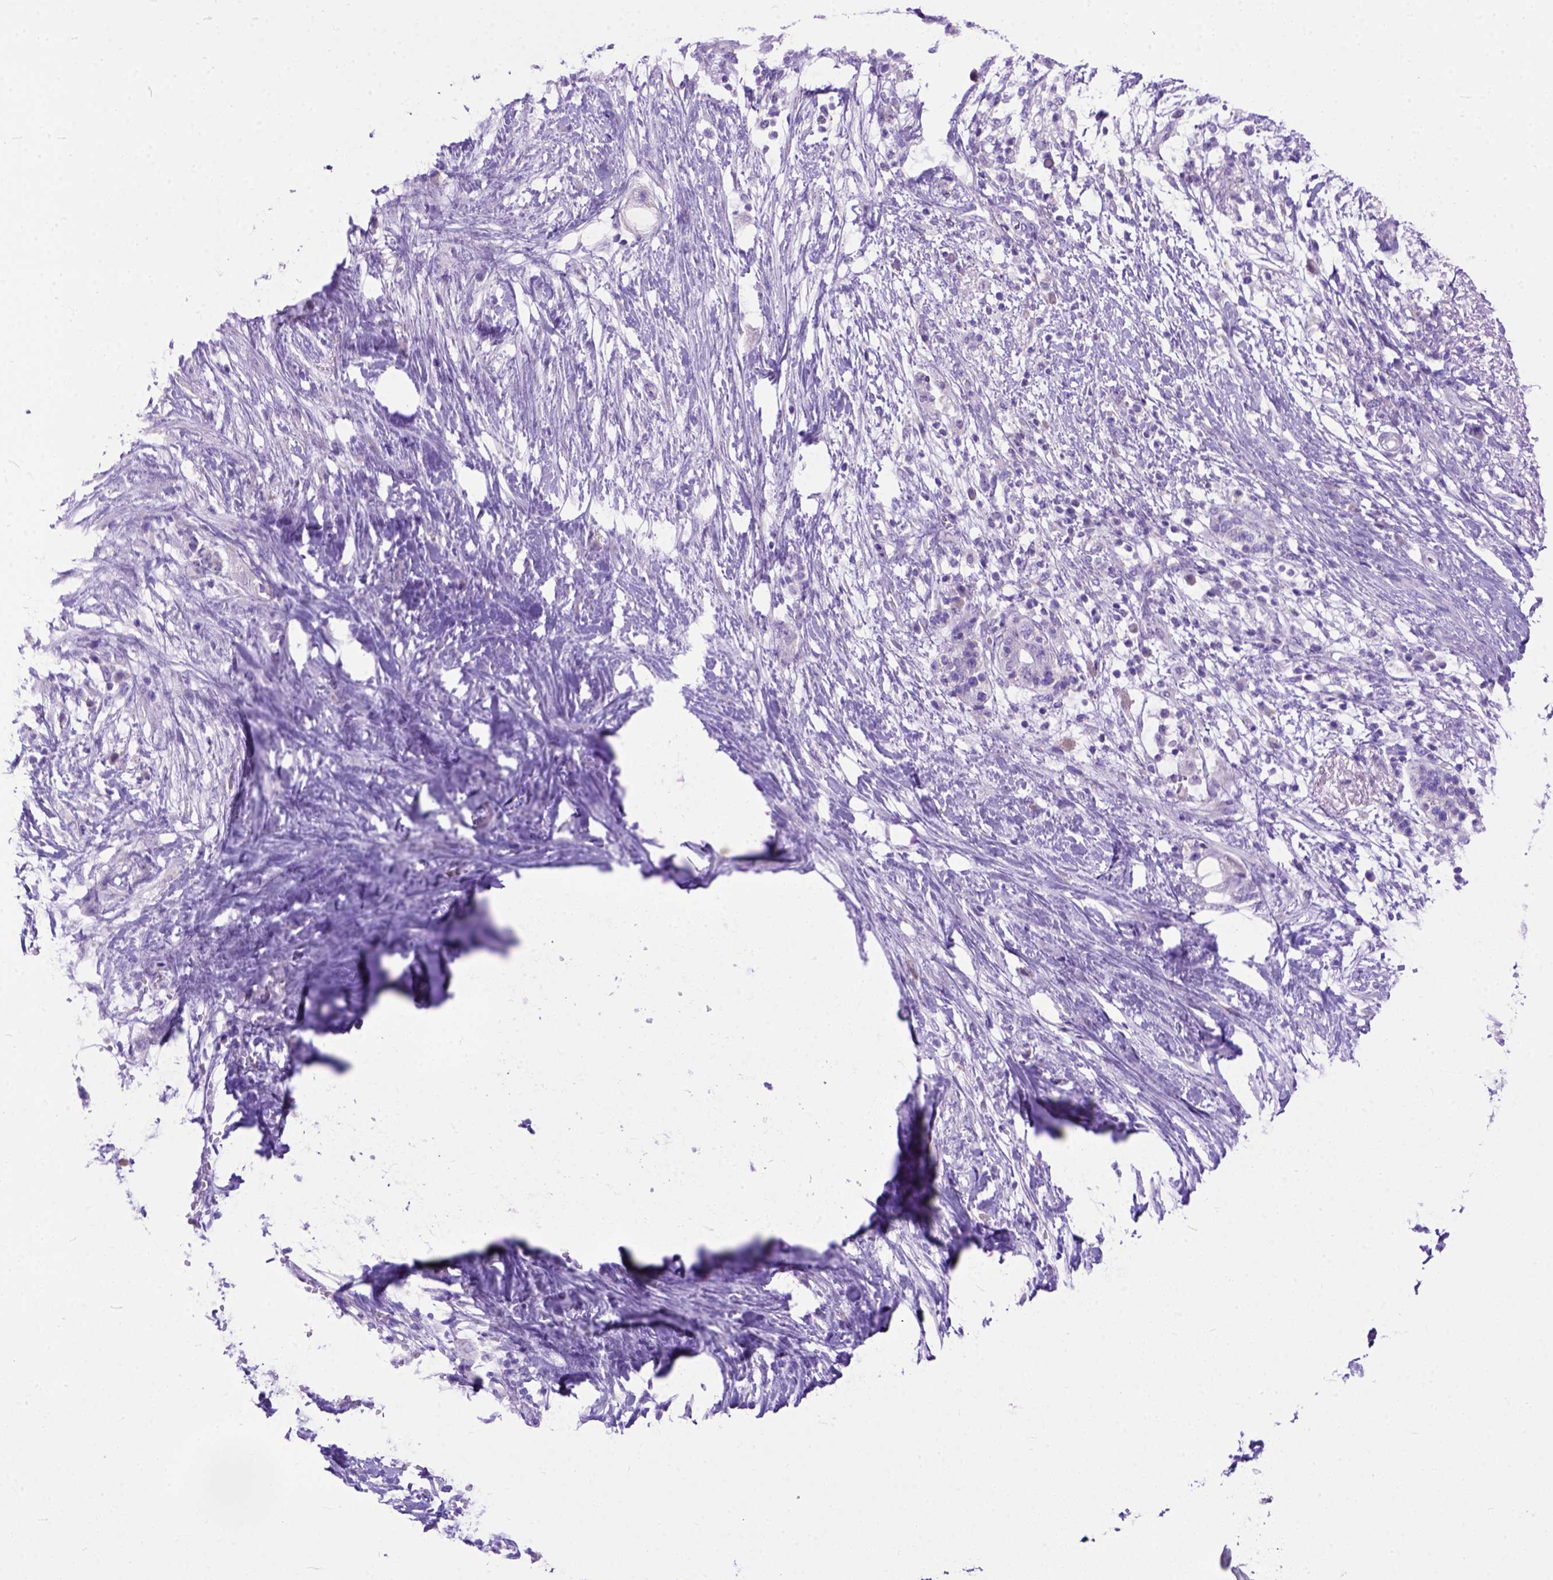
{"staining": {"intensity": "negative", "quantity": "none", "location": "none"}, "tissue": "pancreatic cancer", "cell_type": "Tumor cells", "image_type": "cancer", "snomed": [{"axis": "morphology", "description": "Adenocarcinoma, NOS"}, {"axis": "topography", "description": "Pancreas"}], "caption": "Pancreatic cancer (adenocarcinoma) was stained to show a protein in brown. There is no significant expression in tumor cells. Nuclei are stained in blue.", "gene": "ODAD3", "patient": {"sex": "female", "age": 72}}